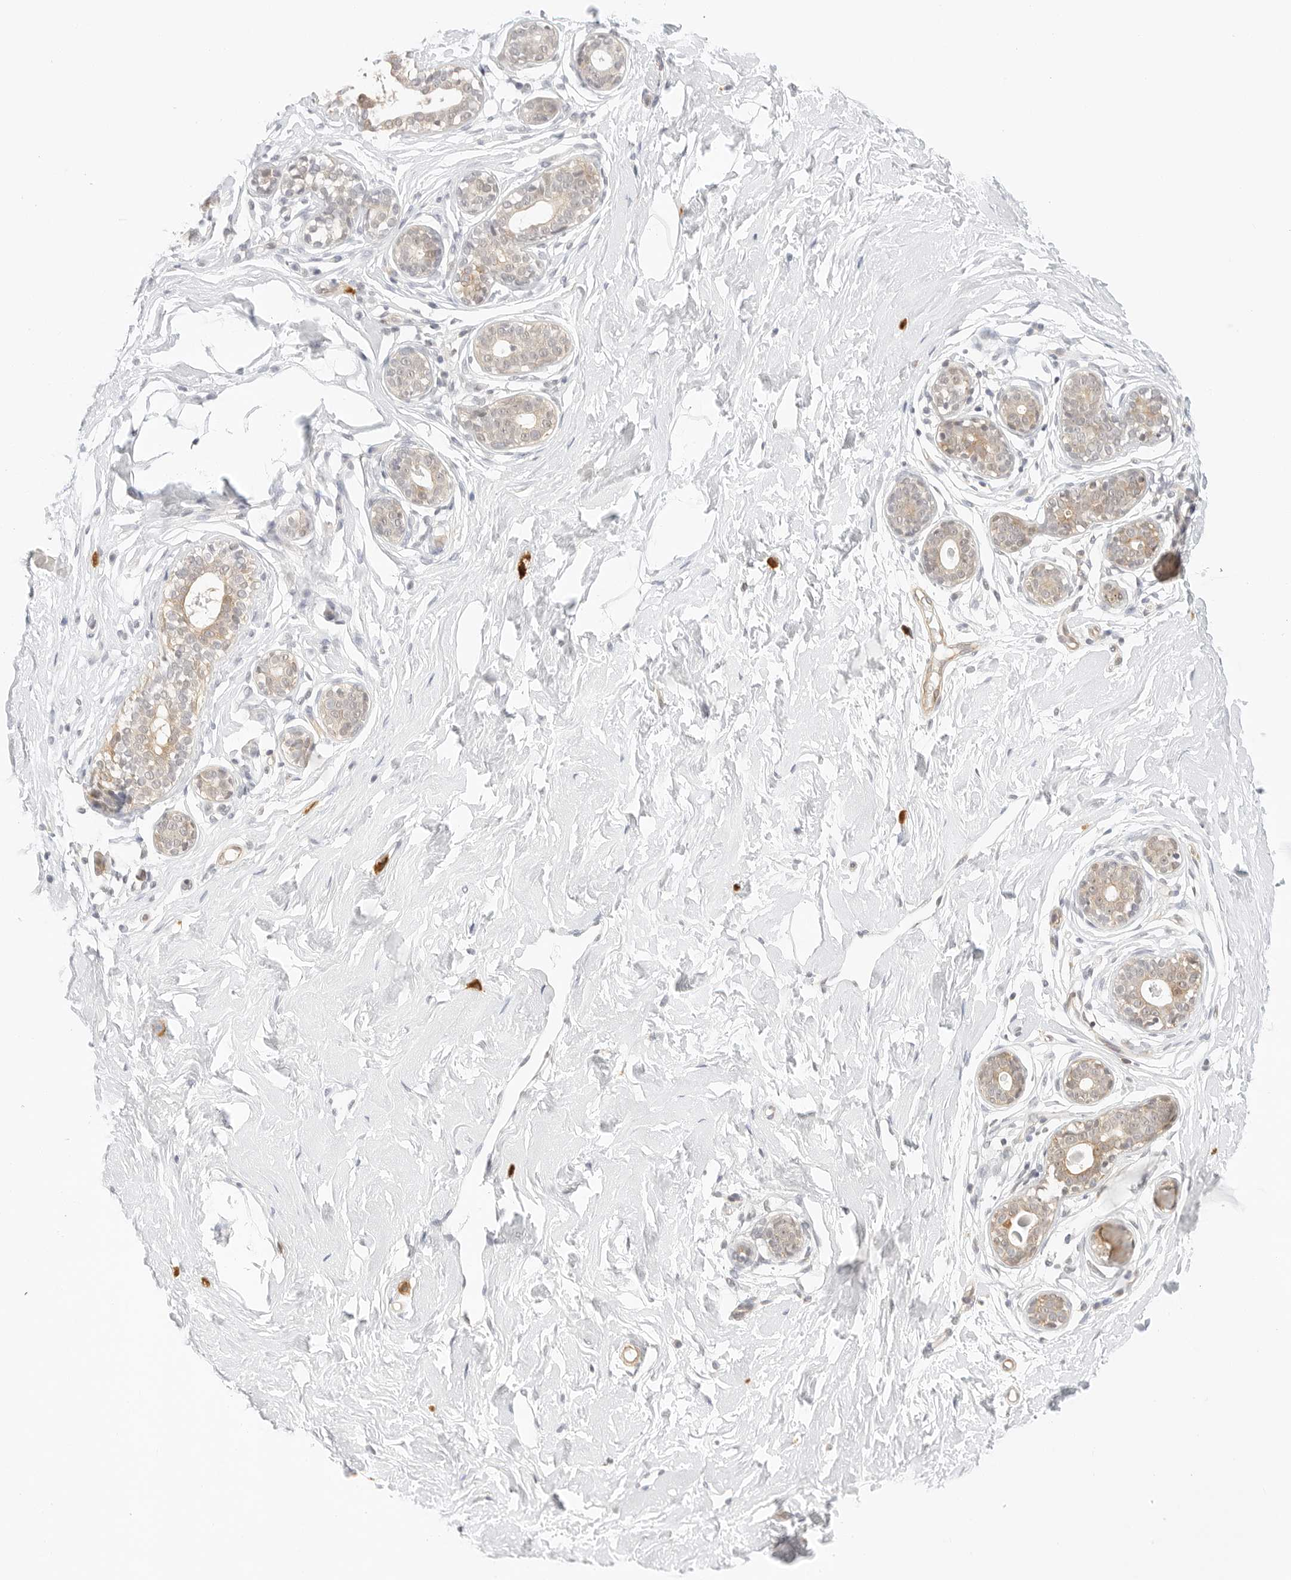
{"staining": {"intensity": "negative", "quantity": "none", "location": "none"}, "tissue": "breast", "cell_type": "Adipocytes", "image_type": "normal", "snomed": [{"axis": "morphology", "description": "Normal tissue, NOS"}, {"axis": "morphology", "description": "Adenoma, NOS"}, {"axis": "topography", "description": "Breast"}], "caption": "Immunohistochemical staining of benign human breast reveals no significant expression in adipocytes.", "gene": "TEKT2", "patient": {"sex": "female", "age": 23}}